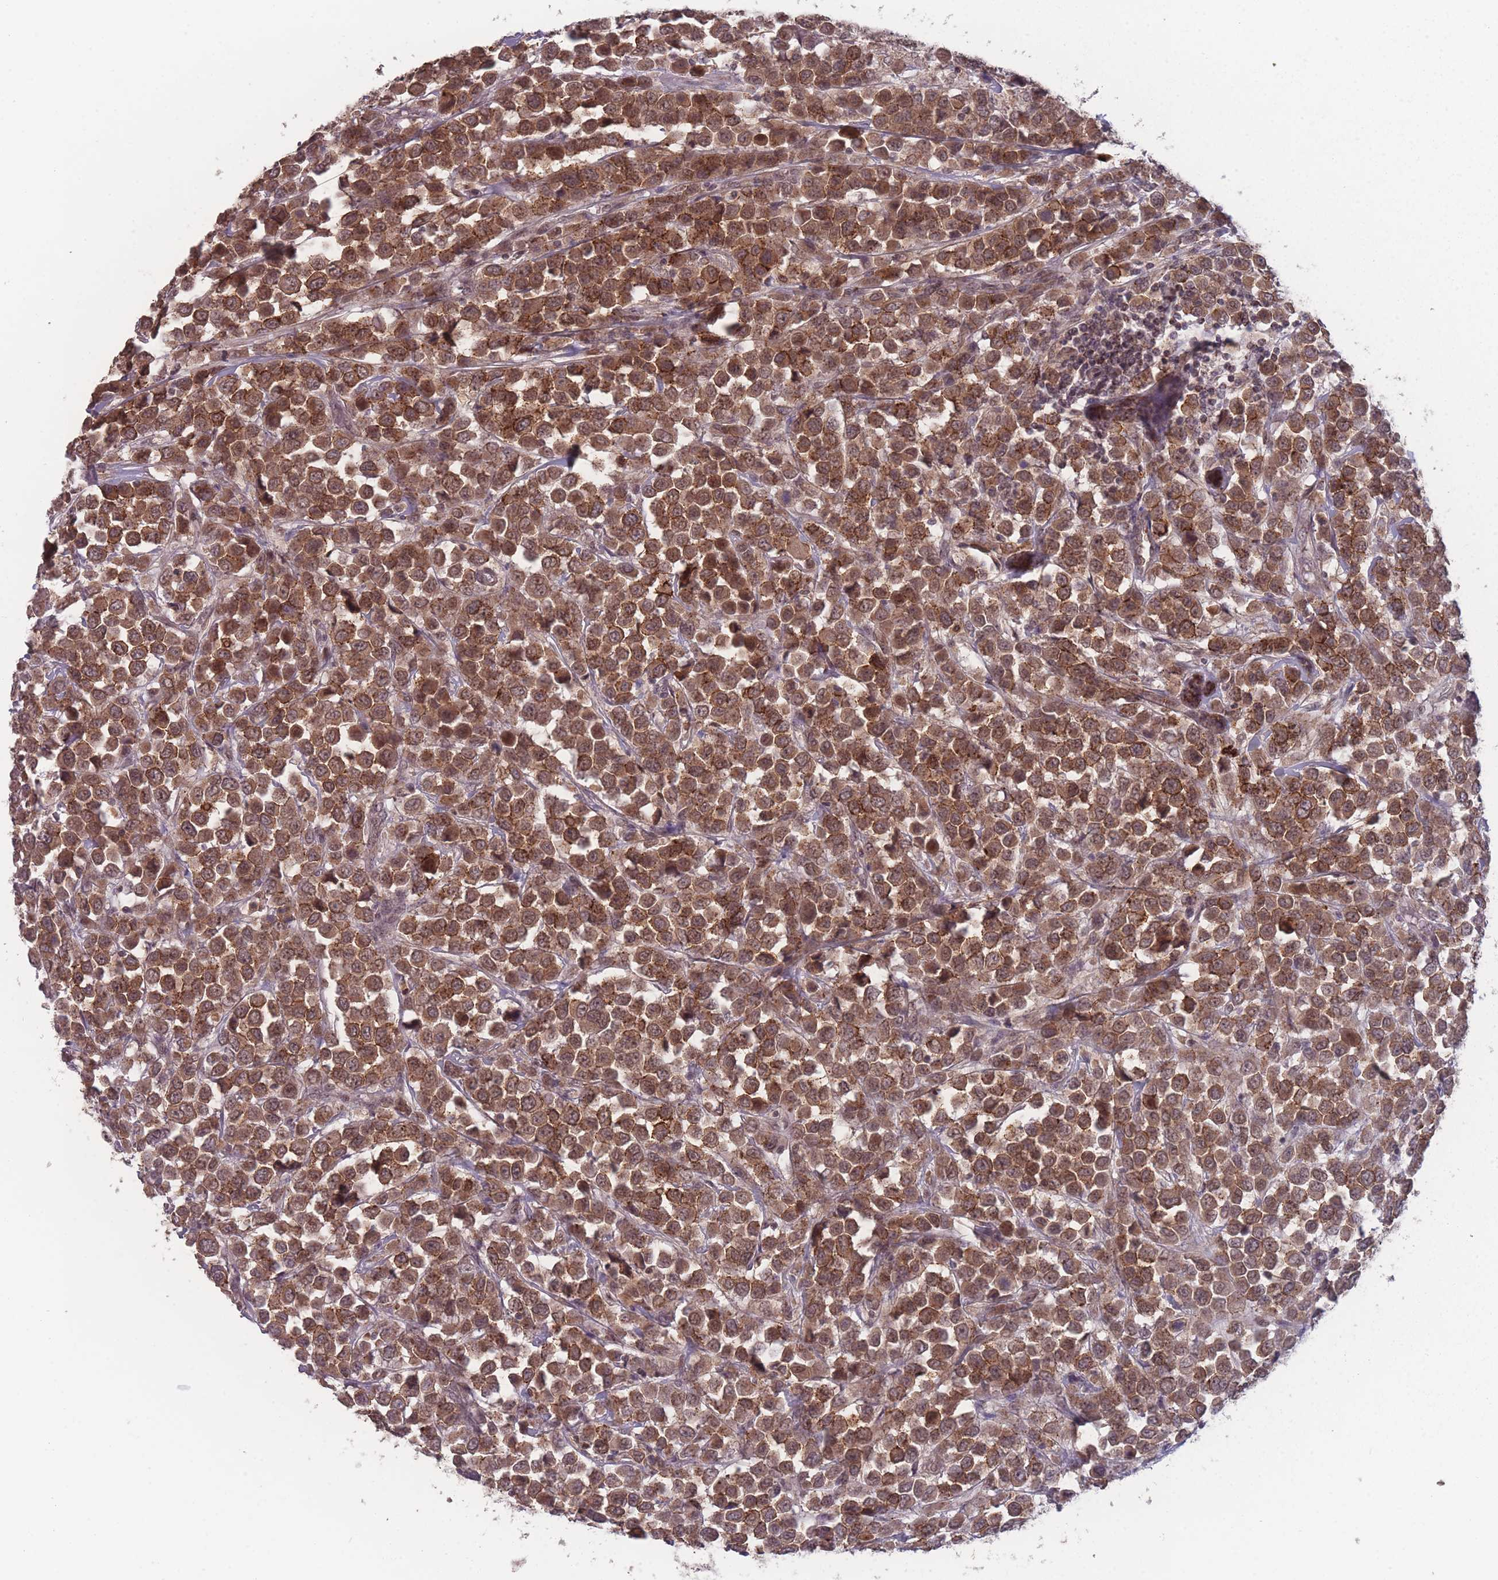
{"staining": {"intensity": "strong", "quantity": ">75%", "location": "cytoplasmic/membranous,nuclear"}, "tissue": "breast cancer", "cell_type": "Tumor cells", "image_type": "cancer", "snomed": [{"axis": "morphology", "description": "Duct carcinoma"}, {"axis": "topography", "description": "Breast"}], "caption": "Approximately >75% of tumor cells in breast intraductal carcinoma reveal strong cytoplasmic/membranous and nuclear protein expression as visualized by brown immunohistochemical staining.", "gene": "TMEM232", "patient": {"sex": "female", "age": 61}}